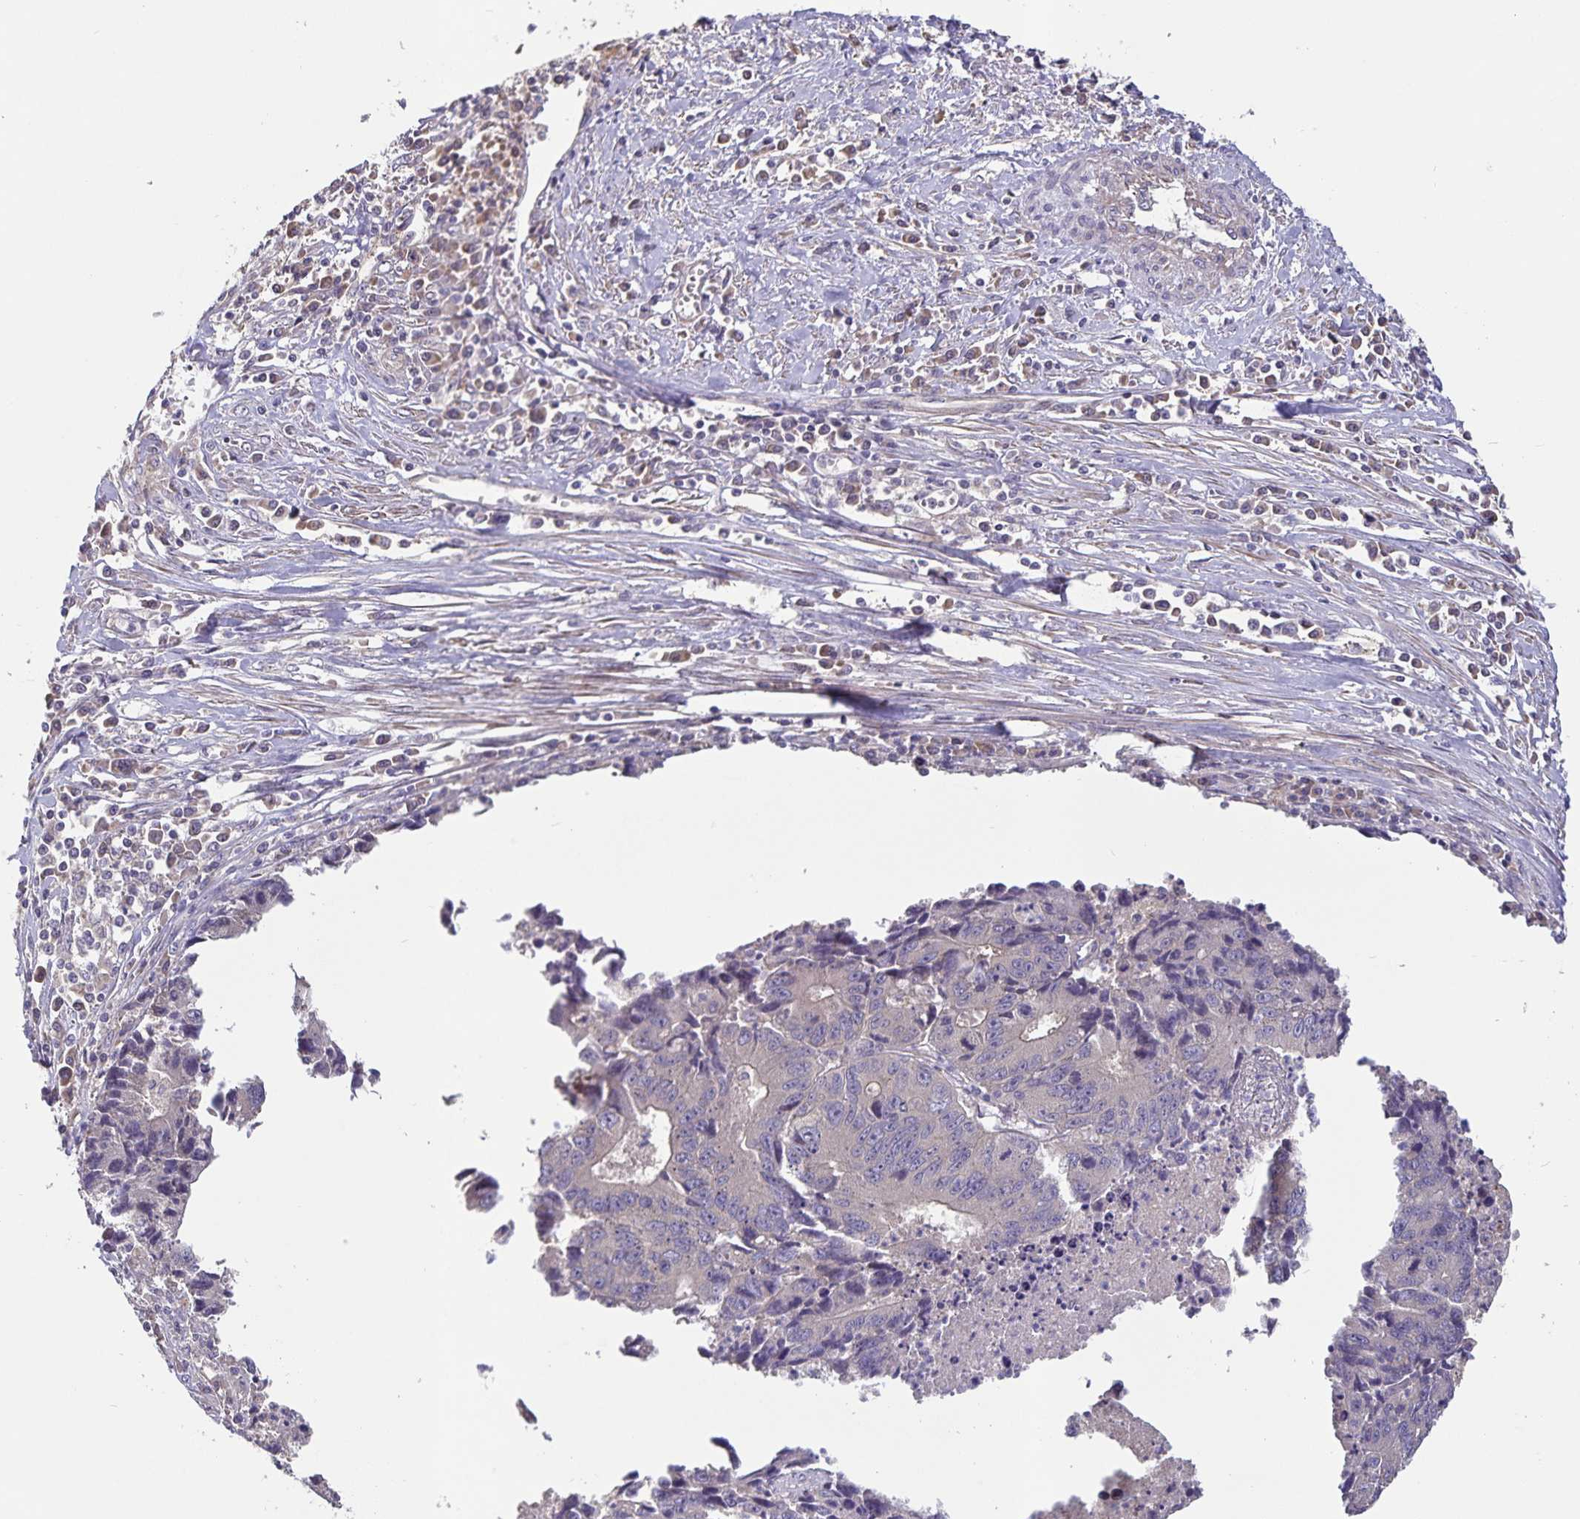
{"staining": {"intensity": "negative", "quantity": "none", "location": "none"}, "tissue": "liver cancer", "cell_type": "Tumor cells", "image_type": "cancer", "snomed": [{"axis": "morphology", "description": "Cholangiocarcinoma"}, {"axis": "topography", "description": "Liver"}], "caption": "High magnification brightfield microscopy of liver cancer (cholangiocarcinoma) stained with DAB (3,3'-diaminobenzidine) (brown) and counterstained with hematoxylin (blue): tumor cells show no significant staining. The staining was performed using DAB to visualize the protein expression in brown, while the nuclei were stained in blue with hematoxylin (Magnification: 20x).", "gene": "FBXL16", "patient": {"sex": "male", "age": 65}}